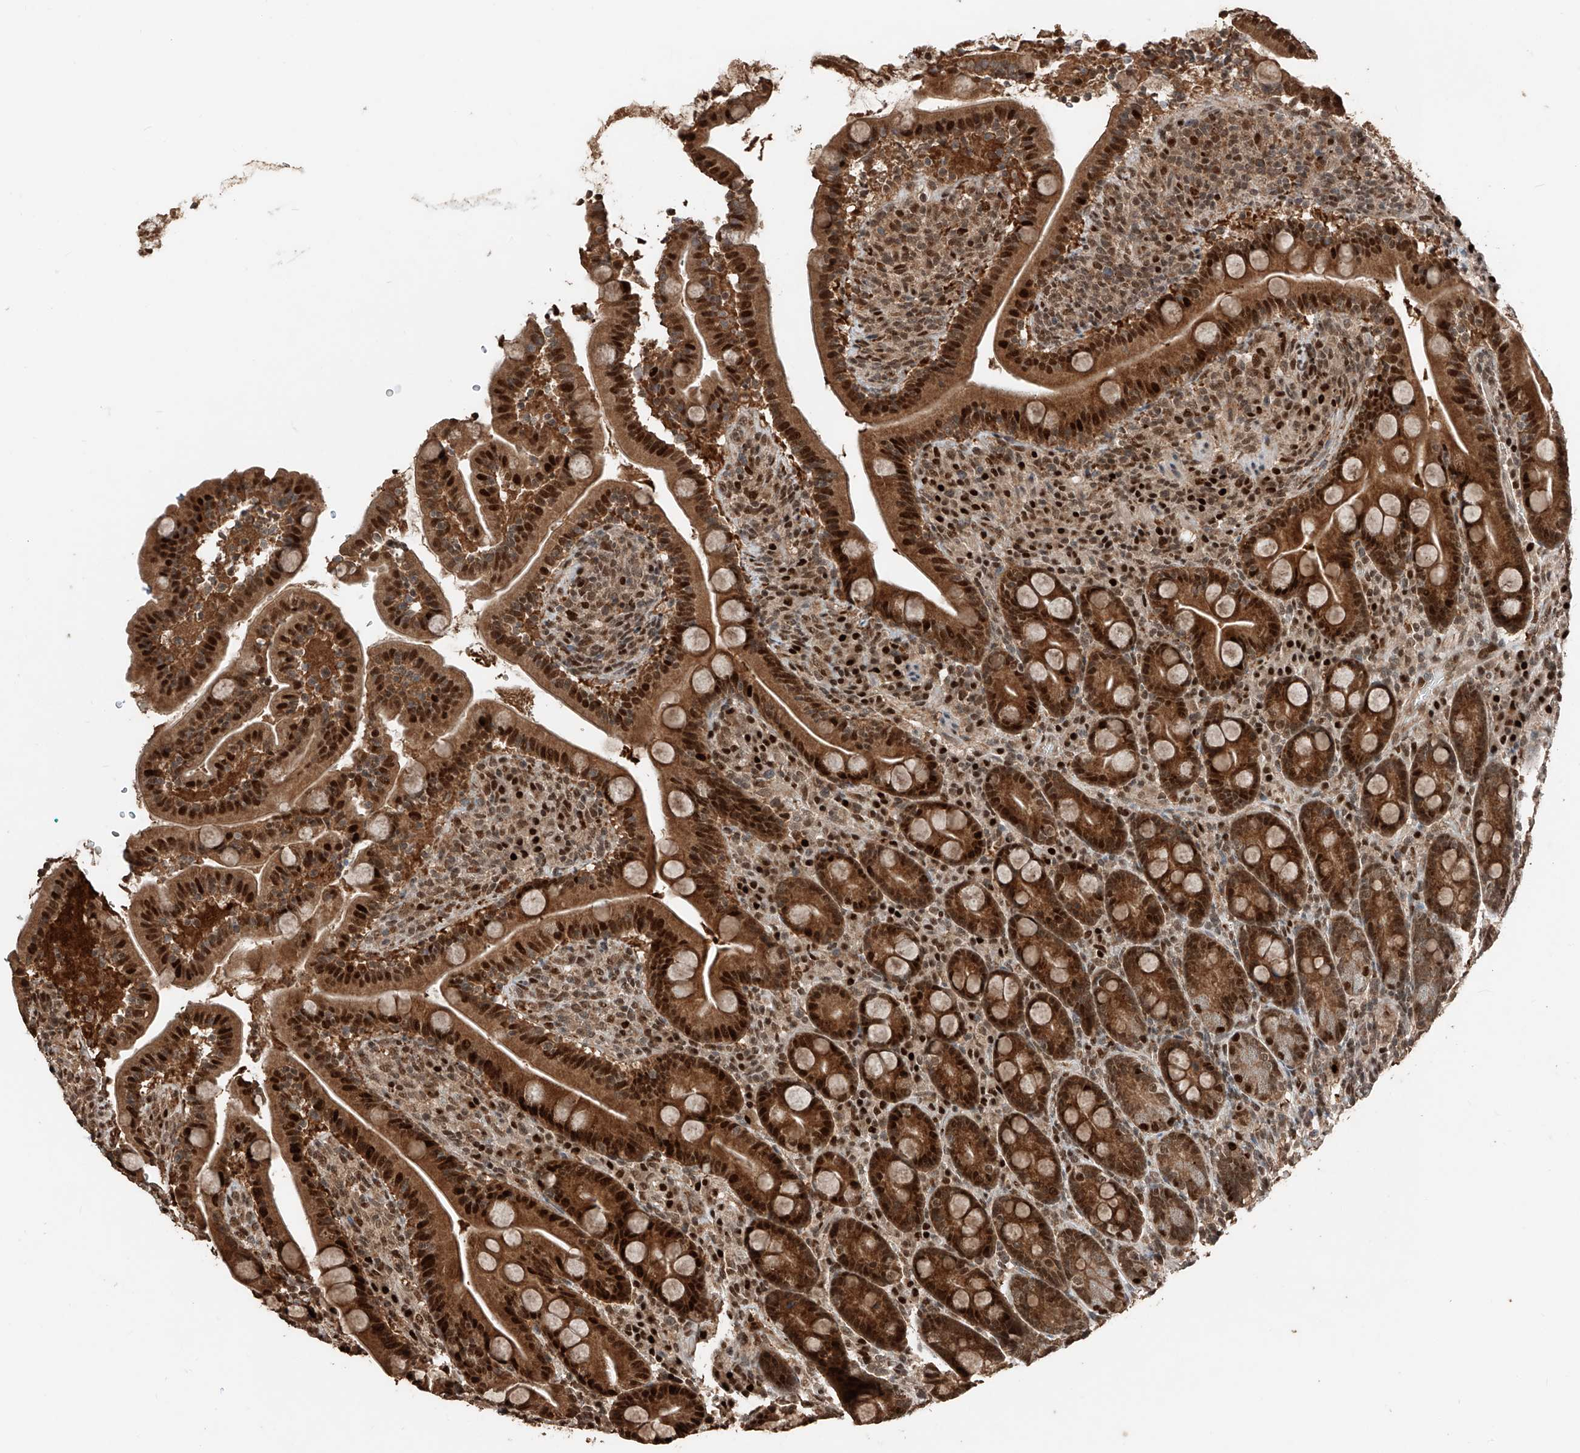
{"staining": {"intensity": "strong", "quantity": ">75%", "location": "cytoplasmic/membranous,nuclear"}, "tissue": "duodenum", "cell_type": "Glandular cells", "image_type": "normal", "snomed": [{"axis": "morphology", "description": "Normal tissue, NOS"}, {"axis": "topography", "description": "Duodenum"}], "caption": "Immunohistochemical staining of benign human duodenum shows >75% levels of strong cytoplasmic/membranous,nuclear protein expression in about >75% of glandular cells.", "gene": "RMND1", "patient": {"sex": "male", "age": 35}}